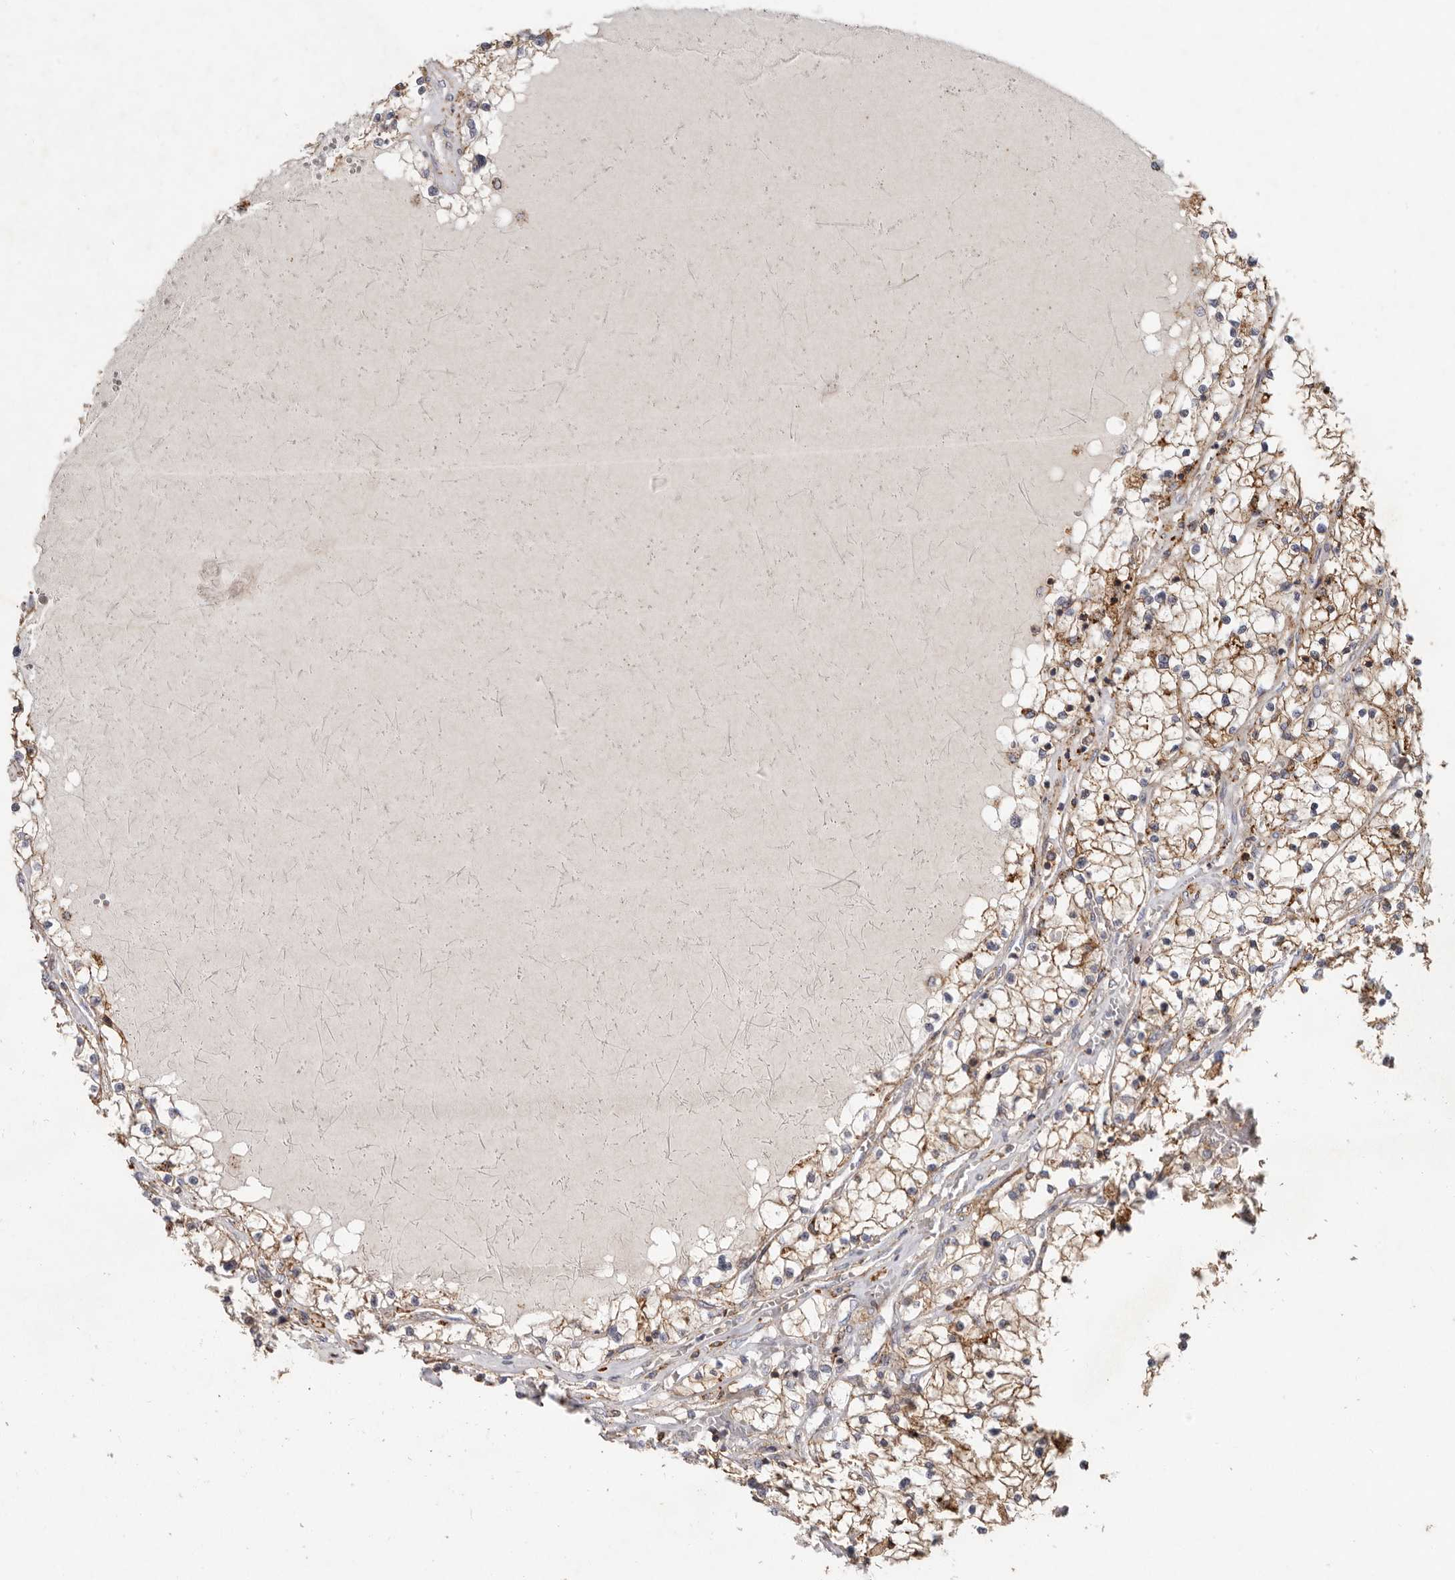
{"staining": {"intensity": "moderate", "quantity": ">75%", "location": "cytoplasmic/membranous"}, "tissue": "renal cancer", "cell_type": "Tumor cells", "image_type": "cancer", "snomed": [{"axis": "morphology", "description": "Normal tissue, NOS"}, {"axis": "morphology", "description": "Adenocarcinoma, NOS"}, {"axis": "topography", "description": "Kidney"}], "caption": "Human renal adenocarcinoma stained with a brown dye displays moderate cytoplasmic/membranous positive staining in about >75% of tumor cells.", "gene": "KIF26B", "patient": {"sex": "male", "age": 68}}